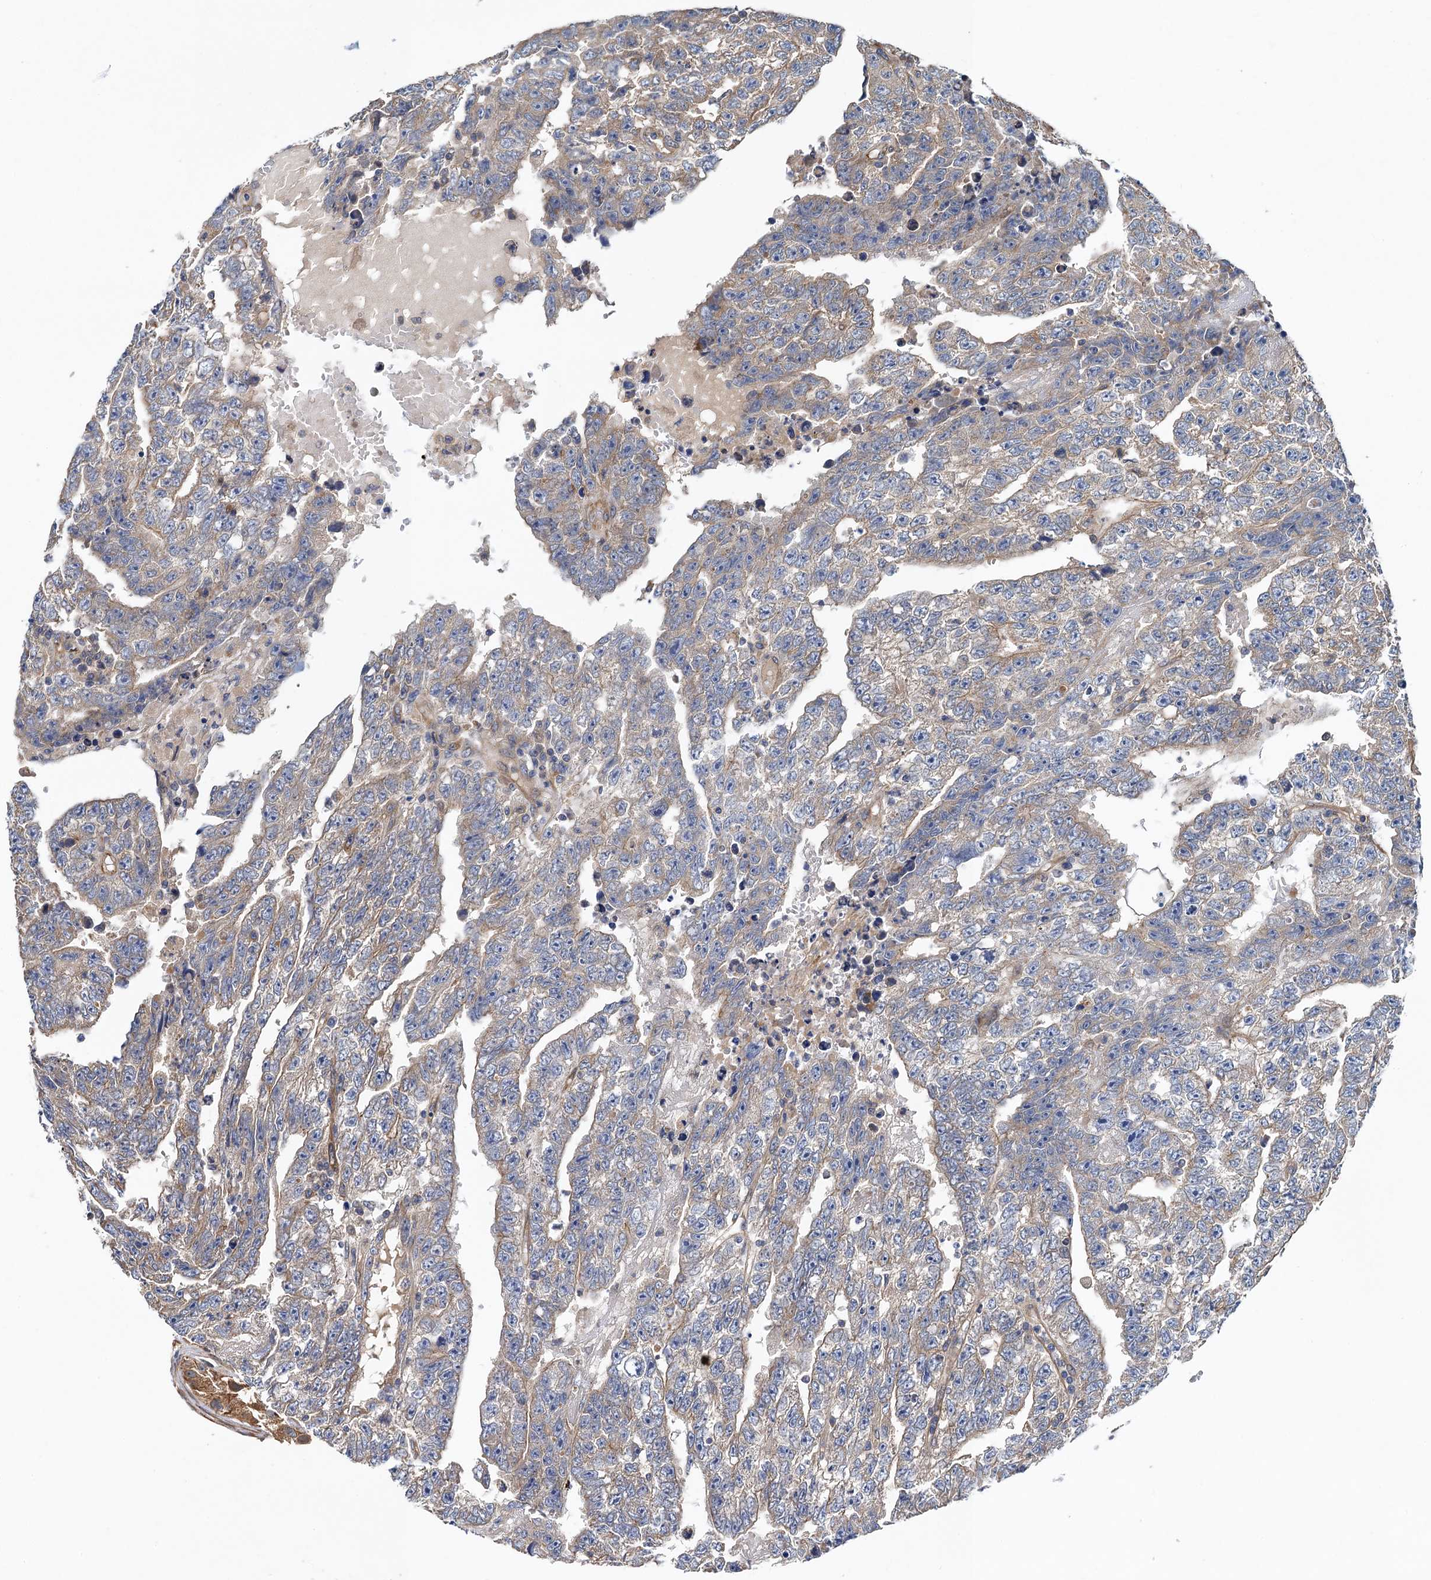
{"staining": {"intensity": "weak", "quantity": "25%-75%", "location": "cytoplasmic/membranous"}, "tissue": "testis cancer", "cell_type": "Tumor cells", "image_type": "cancer", "snomed": [{"axis": "morphology", "description": "Carcinoma, Embryonal, NOS"}, {"axis": "topography", "description": "Testis"}], "caption": "Immunohistochemistry (IHC) staining of testis cancer, which shows low levels of weak cytoplasmic/membranous positivity in approximately 25%-75% of tumor cells indicating weak cytoplasmic/membranous protein staining. The staining was performed using DAB (3,3'-diaminobenzidine) (brown) for protein detection and nuclei were counterstained in hematoxylin (blue).", "gene": "PJA2", "patient": {"sex": "male", "age": 25}}